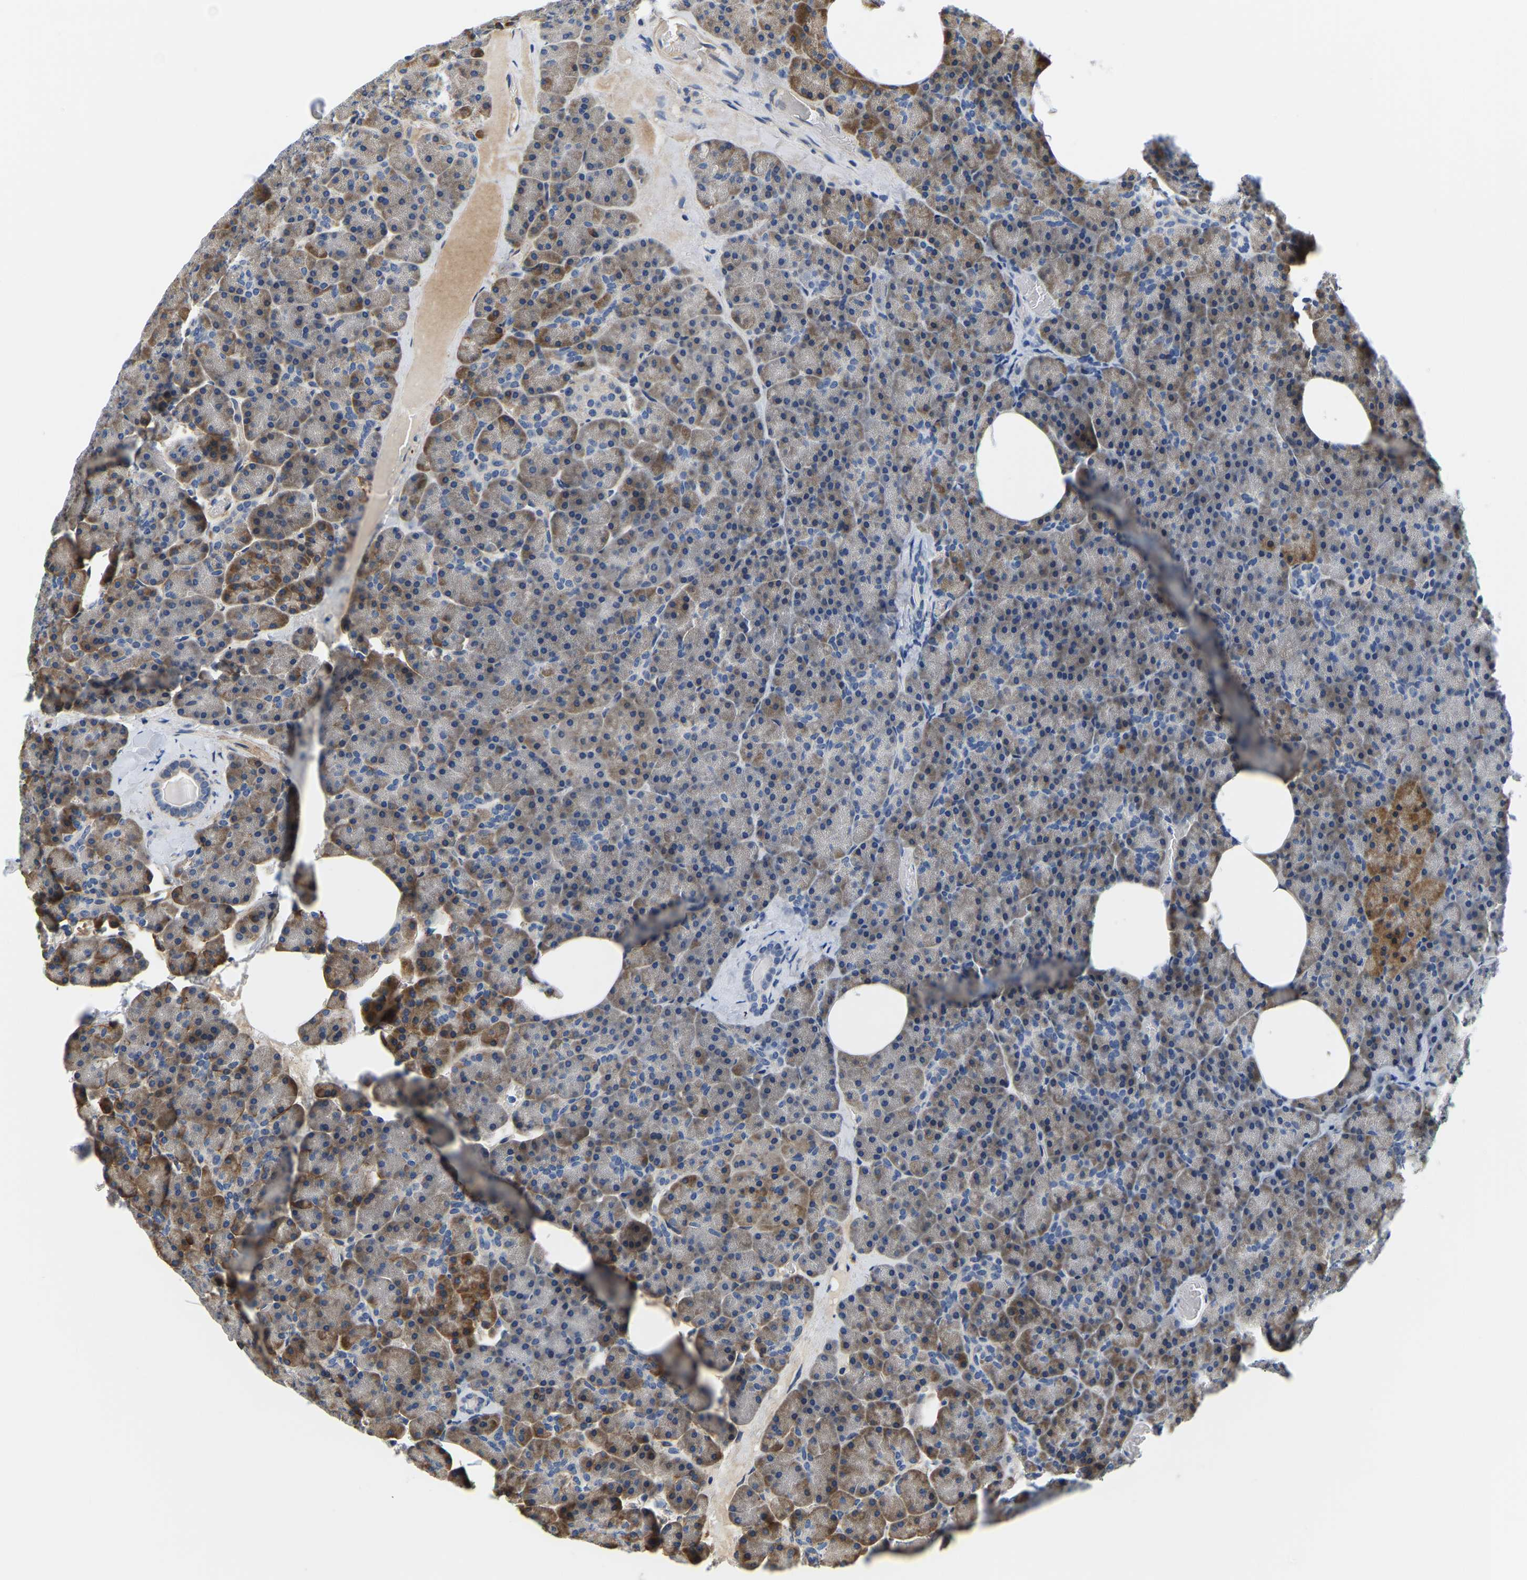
{"staining": {"intensity": "moderate", "quantity": "25%-75%", "location": "cytoplasmic/membranous"}, "tissue": "pancreas", "cell_type": "Exocrine glandular cells", "image_type": "normal", "snomed": [{"axis": "morphology", "description": "Normal tissue, NOS"}, {"axis": "morphology", "description": "Carcinoid, malignant, NOS"}, {"axis": "topography", "description": "Pancreas"}], "caption": "Normal pancreas was stained to show a protein in brown. There is medium levels of moderate cytoplasmic/membranous positivity in approximately 25%-75% of exocrine glandular cells. (DAB (3,3'-diaminobenzidine) IHC with brightfield microscopy, high magnification).", "gene": "LIAS", "patient": {"sex": "female", "age": 35}}